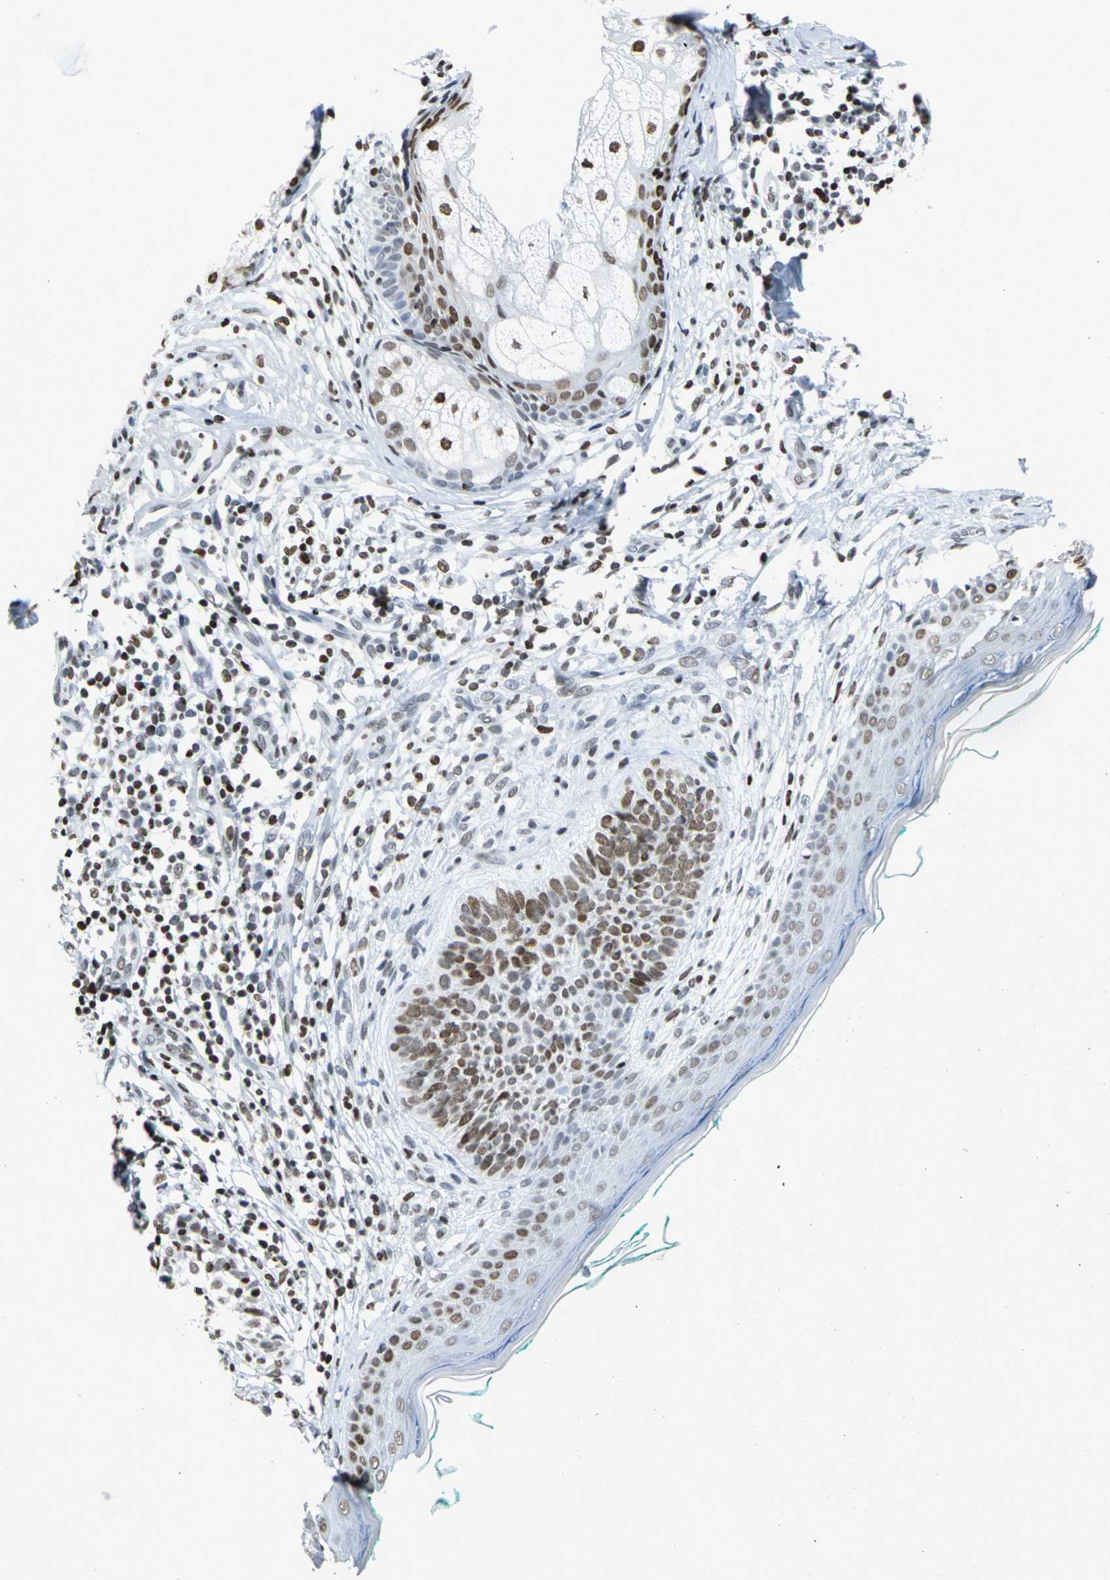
{"staining": {"intensity": "moderate", "quantity": ">75%", "location": "nuclear"}, "tissue": "skin cancer", "cell_type": "Tumor cells", "image_type": "cancer", "snomed": [{"axis": "morphology", "description": "Normal tissue, NOS"}, {"axis": "morphology", "description": "Basal cell carcinoma"}, {"axis": "topography", "description": "Skin"}], "caption": "About >75% of tumor cells in skin cancer demonstrate moderate nuclear protein staining as visualized by brown immunohistochemical staining.", "gene": "HNRNPD", "patient": {"sex": "male", "age": 76}}